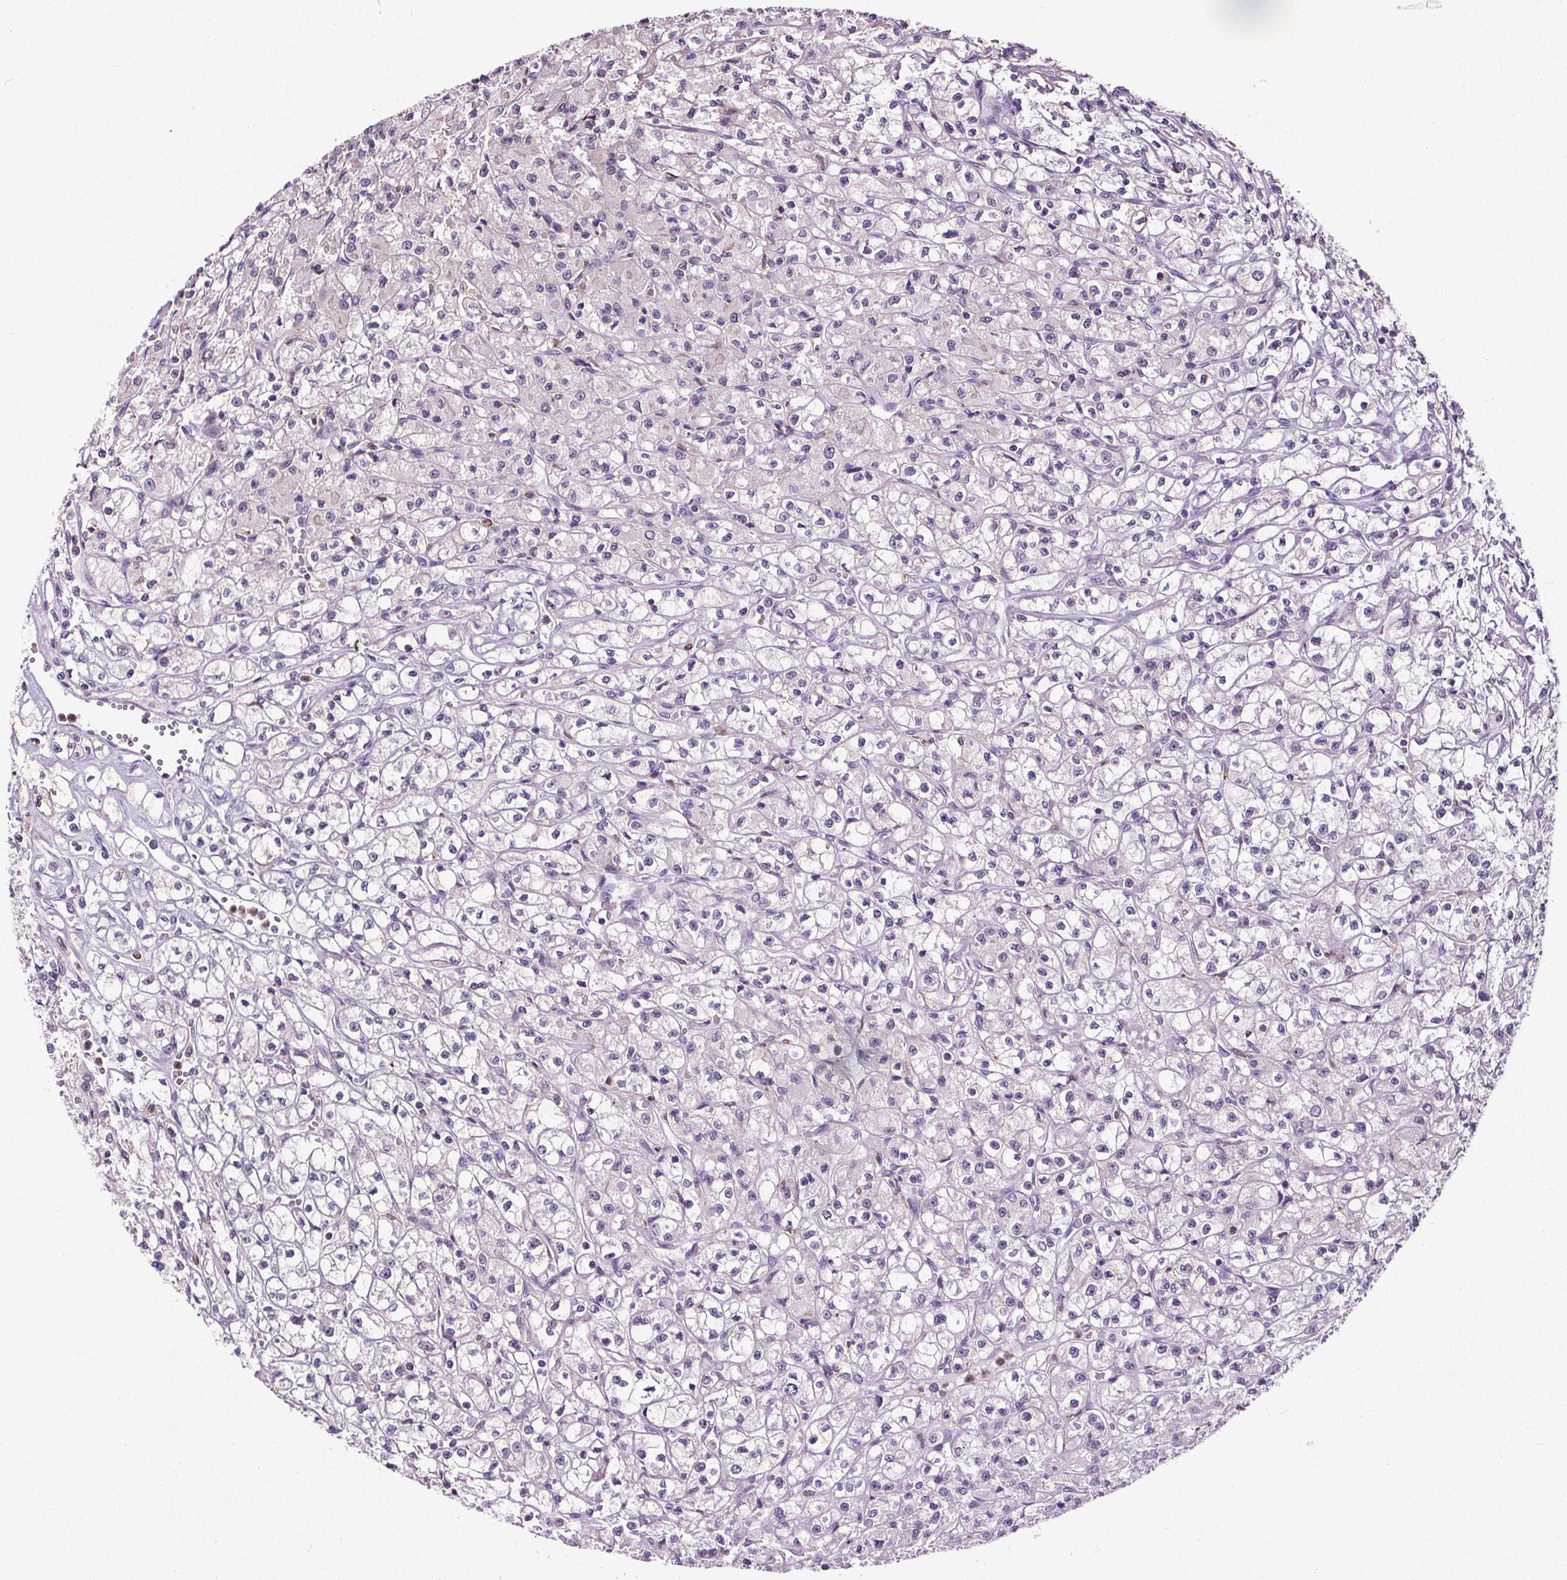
{"staining": {"intensity": "negative", "quantity": "none", "location": "none"}, "tissue": "renal cancer", "cell_type": "Tumor cells", "image_type": "cancer", "snomed": [{"axis": "morphology", "description": "Adenocarcinoma, NOS"}, {"axis": "topography", "description": "Kidney"}], "caption": "Immunohistochemistry histopathology image of neoplastic tissue: human renal adenocarcinoma stained with DAB shows no significant protein staining in tumor cells.", "gene": "TMEM240", "patient": {"sex": "female", "age": 70}}